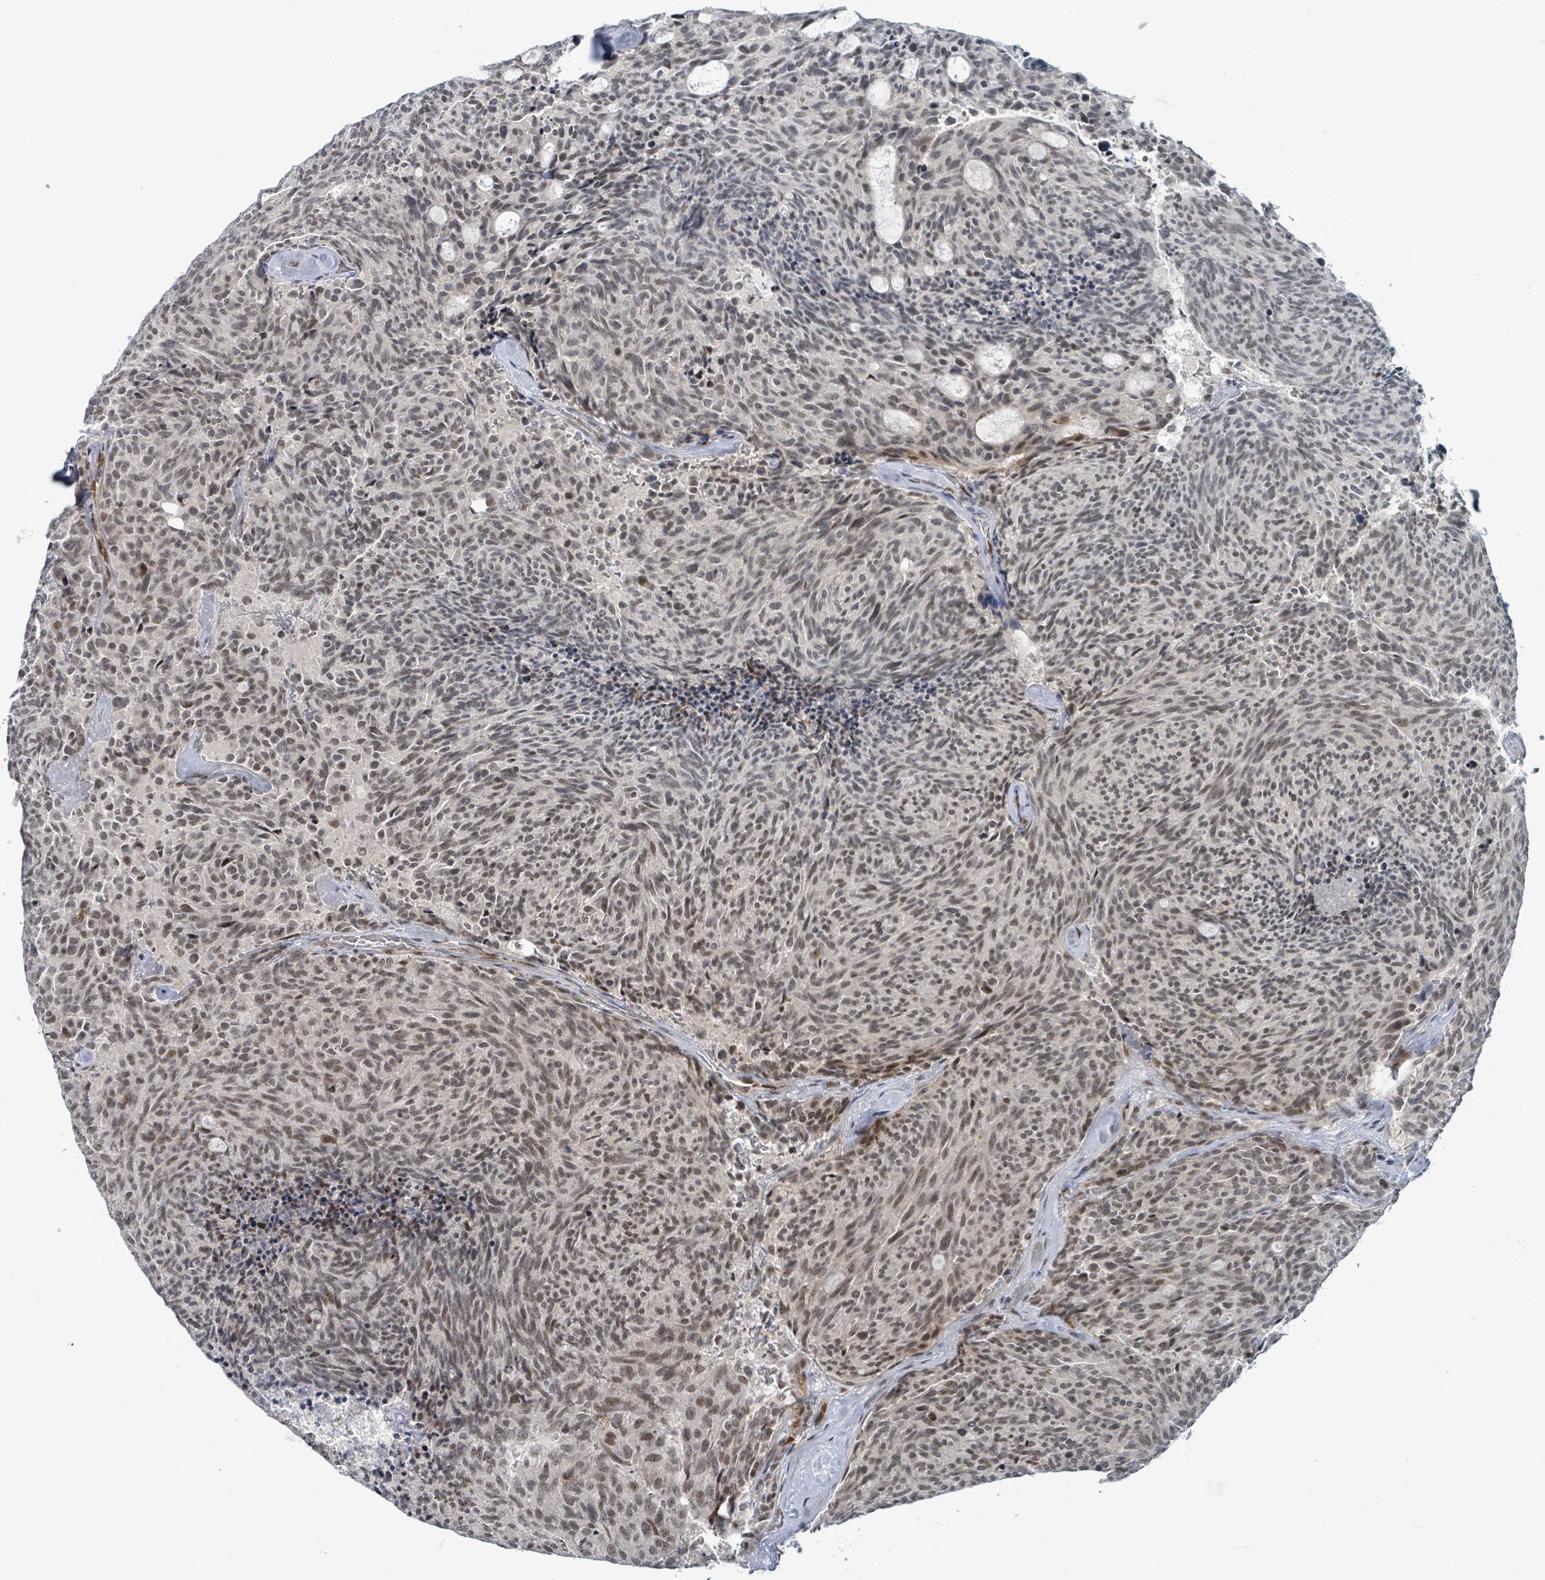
{"staining": {"intensity": "weak", "quantity": ">75%", "location": "nuclear"}, "tissue": "carcinoid", "cell_type": "Tumor cells", "image_type": "cancer", "snomed": [{"axis": "morphology", "description": "Carcinoid, malignant, NOS"}, {"axis": "topography", "description": "Pancreas"}], "caption": "A histopathology image of human carcinoid stained for a protein demonstrates weak nuclear brown staining in tumor cells. The protein of interest is stained brown, and the nuclei are stained in blue (DAB (3,3'-diaminobenzidine) IHC with brightfield microscopy, high magnification).", "gene": "KLF3", "patient": {"sex": "female", "age": 54}}